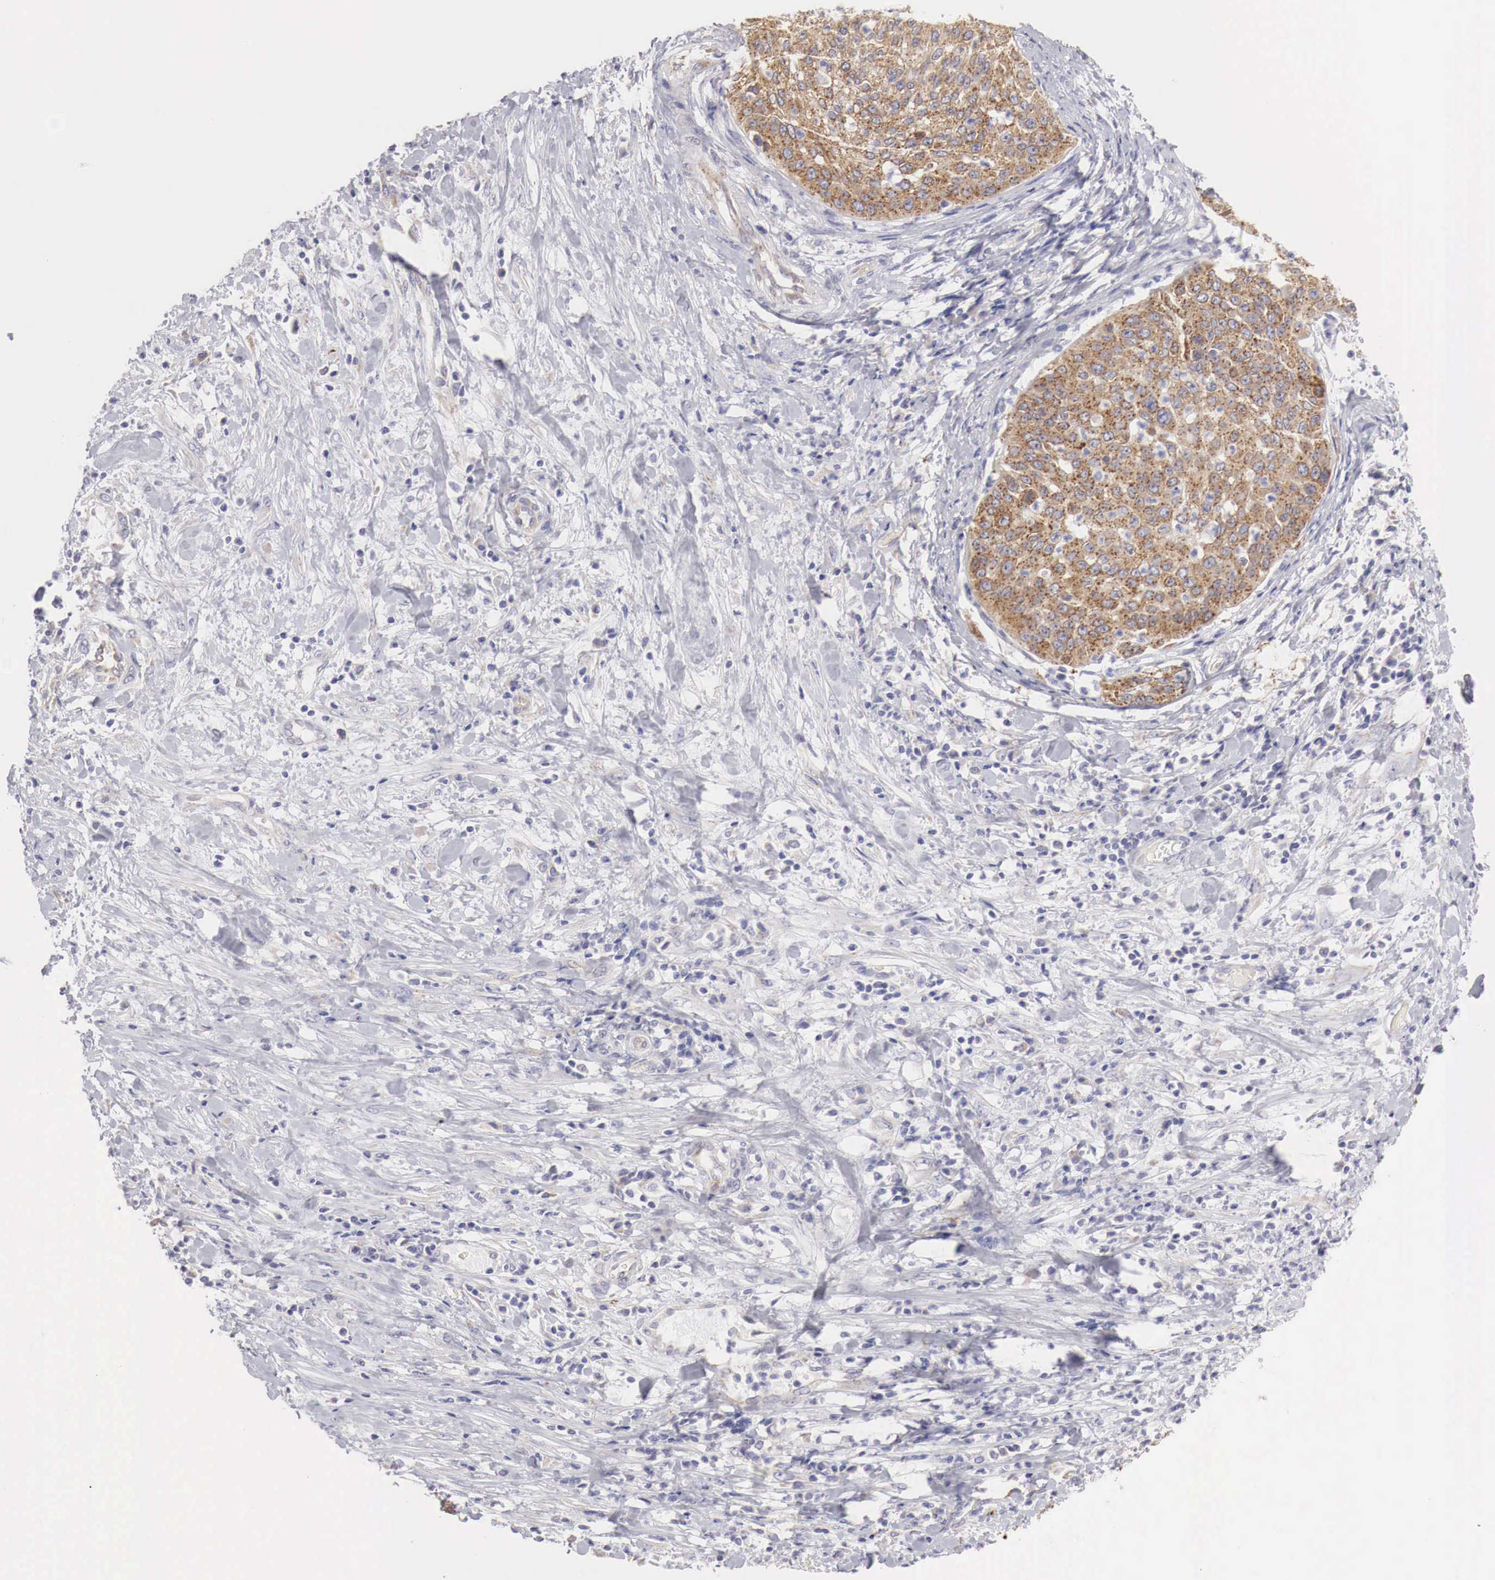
{"staining": {"intensity": "strong", "quantity": ">75%", "location": "cytoplasmic/membranous"}, "tissue": "cervical cancer", "cell_type": "Tumor cells", "image_type": "cancer", "snomed": [{"axis": "morphology", "description": "Squamous cell carcinoma, NOS"}, {"axis": "topography", "description": "Cervix"}], "caption": "IHC (DAB (3,3'-diaminobenzidine)) staining of human cervical squamous cell carcinoma shows strong cytoplasmic/membranous protein staining in approximately >75% of tumor cells.", "gene": "NSDHL", "patient": {"sex": "female", "age": 41}}